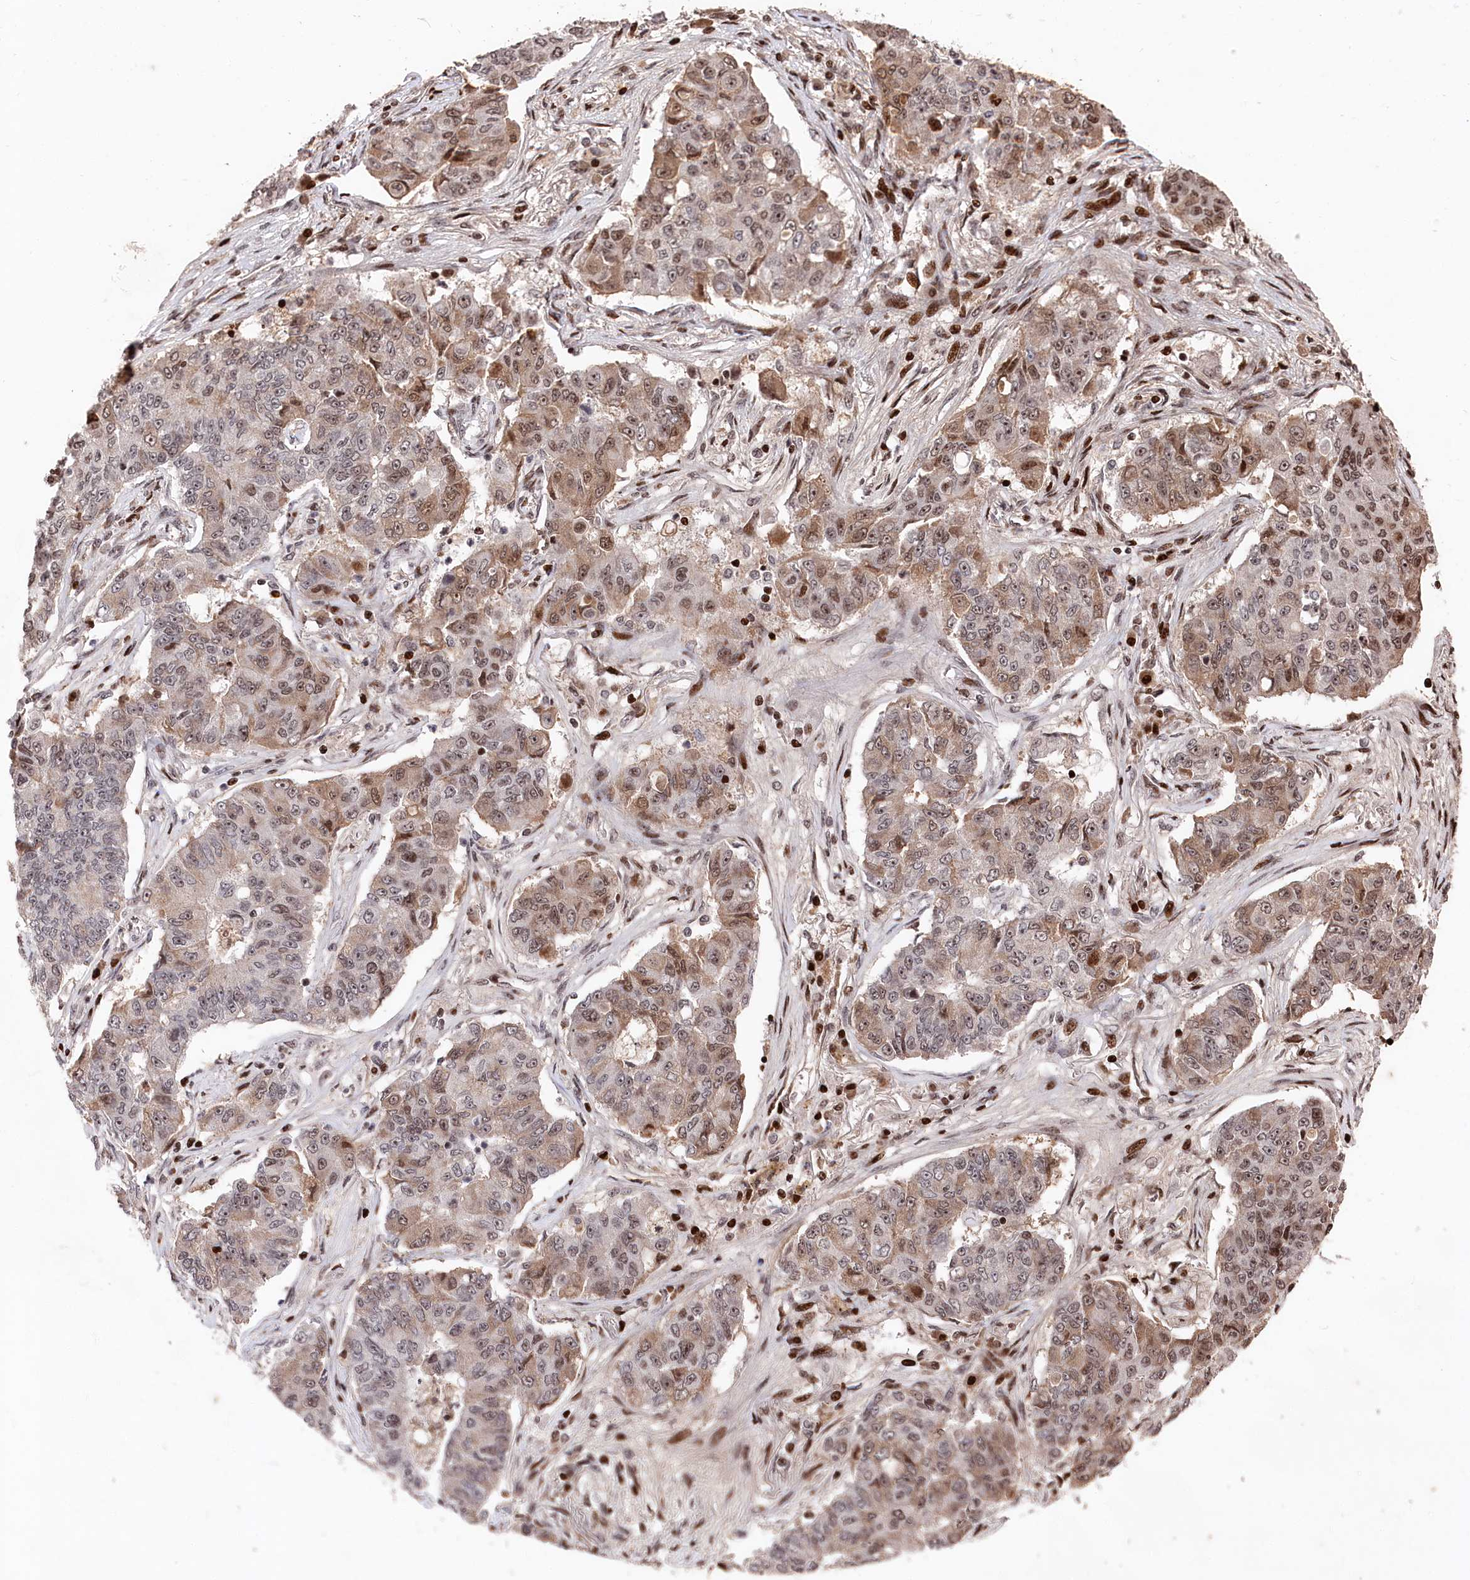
{"staining": {"intensity": "moderate", "quantity": "<25%", "location": "cytoplasmic/membranous,nuclear"}, "tissue": "lung cancer", "cell_type": "Tumor cells", "image_type": "cancer", "snomed": [{"axis": "morphology", "description": "Squamous cell carcinoma, NOS"}, {"axis": "topography", "description": "Lung"}], "caption": "Human lung squamous cell carcinoma stained for a protein (brown) displays moderate cytoplasmic/membranous and nuclear positive expression in about <25% of tumor cells.", "gene": "MCF2L2", "patient": {"sex": "male", "age": 74}}